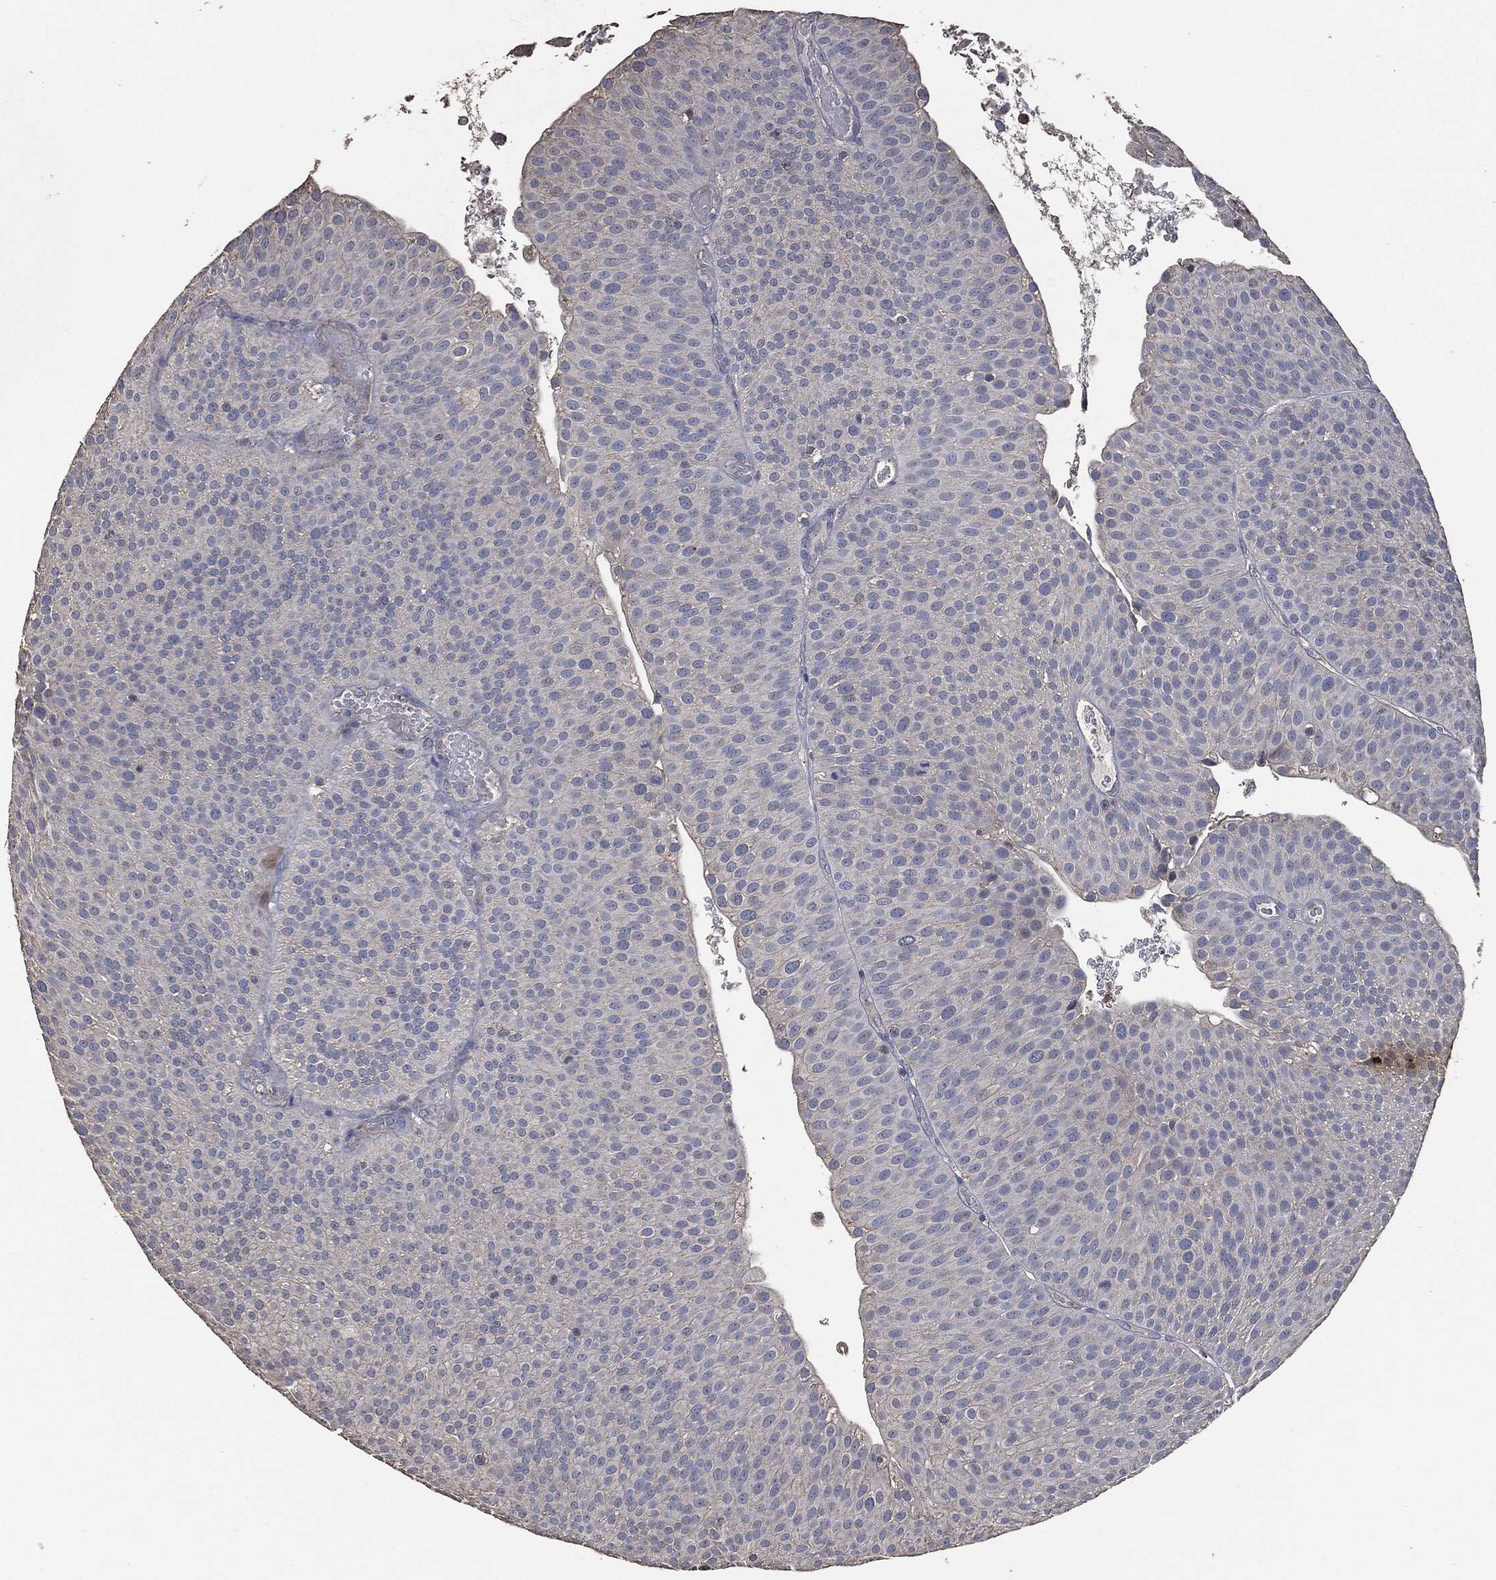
{"staining": {"intensity": "negative", "quantity": "none", "location": "none"}, "tissue": "urothelial cancer", "cell_type": "Tumor cells", "image_type": "cancer", "snomed": [{"axis": "morphology", "description": "Urothelial carcinoma, Low grade"}, {"axis": "topography", "description": "Urinary bladder"}], "caption": "A histopathology image of urothelial cancer stained for a protein exhibits no brown staining in tumor cells. (DAB IHC, high magnification).", "gene": "MSLN", "patient": {"sex": "male", "age": 65}}